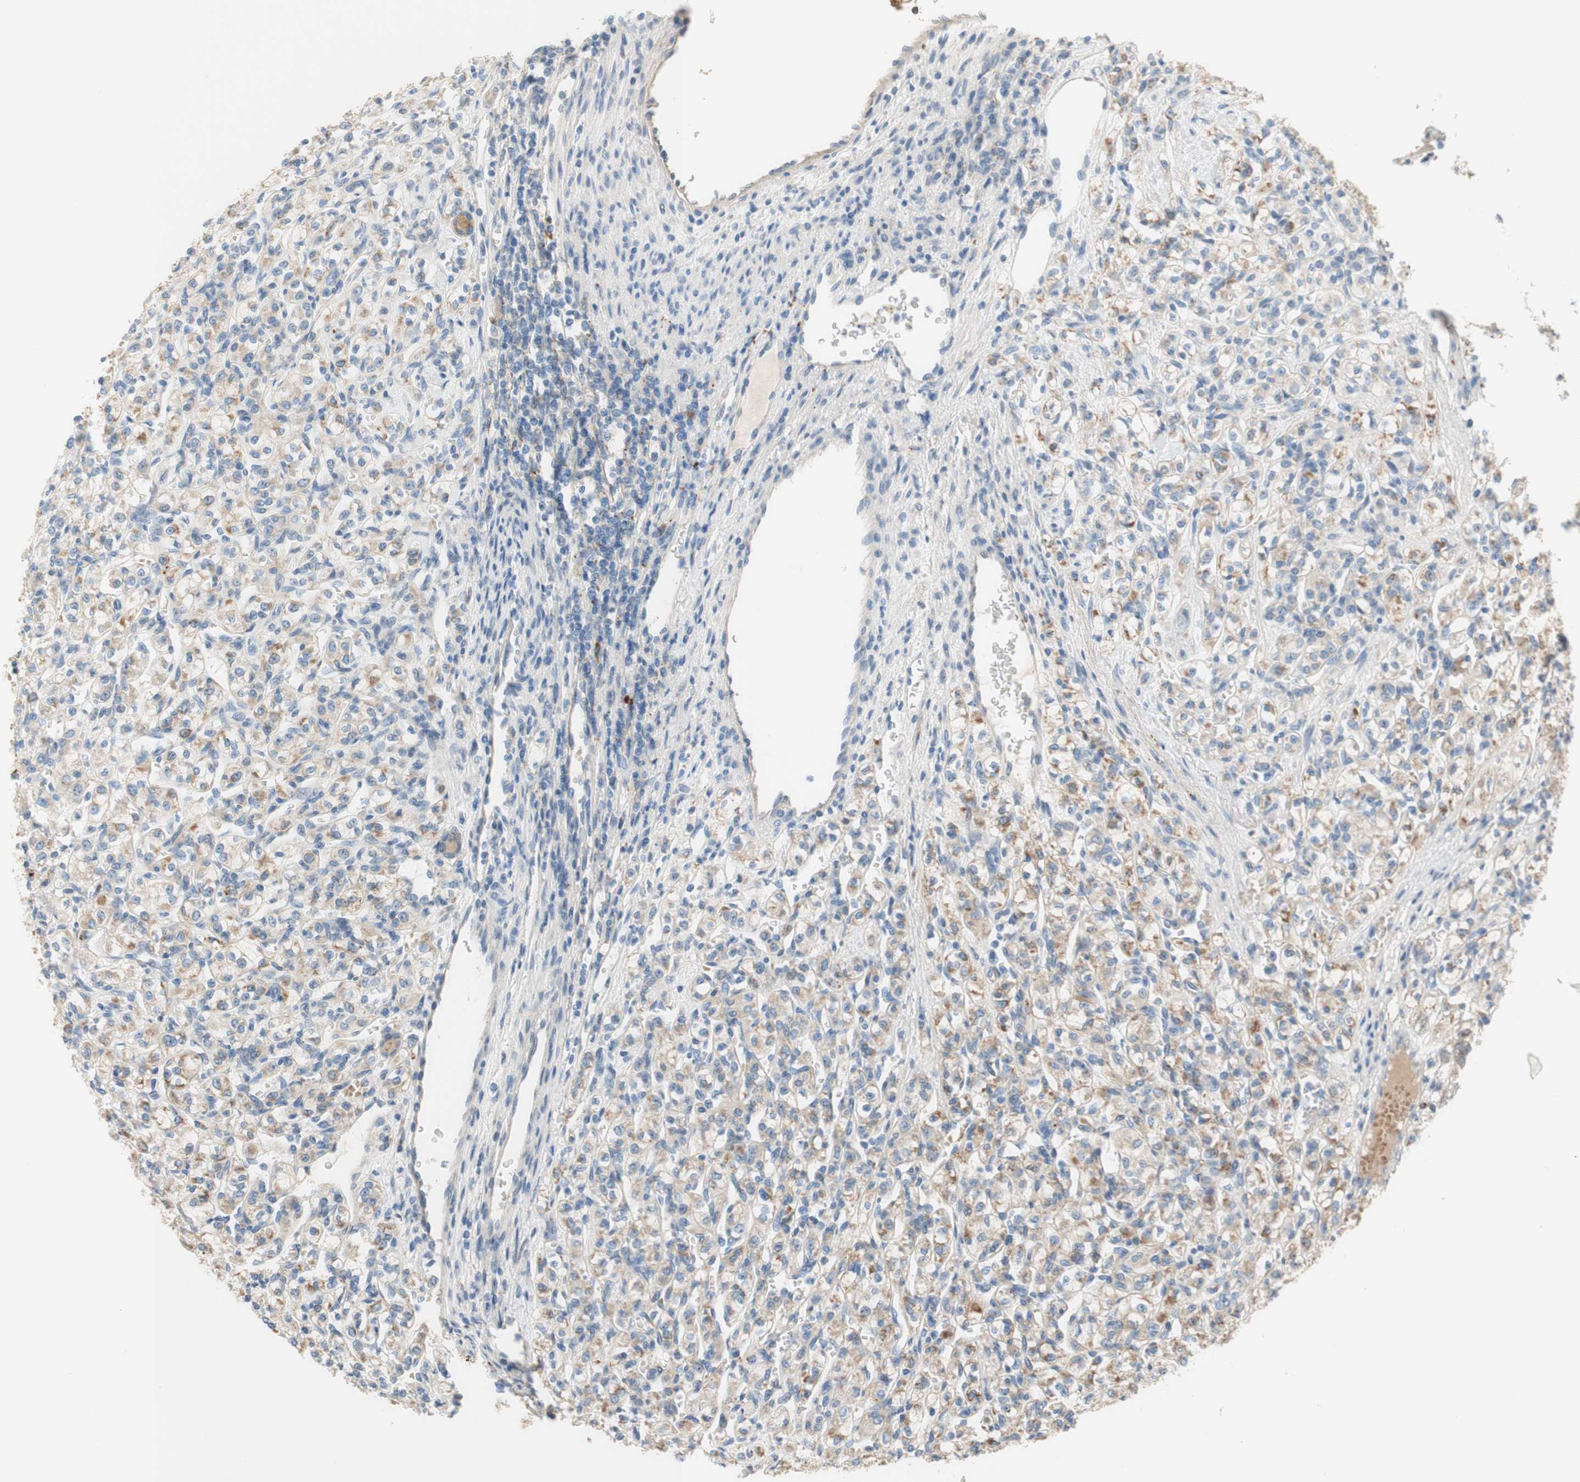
{"staining": {"intensity": "weak", "quantity": "<25%", "location": "cytoplasmic/membranous"}, "tissue": "renal cancer", "cell_type": "Tumor cells", "image_type": "cancer", "snomed": [{"axis": "morphology", "description": "Adenocarcinoma, NOS"}, {"axis": "topography", "description": "Kidney"}], "caption": "DAB (3,3'-diaminobenzidine) immunohistochemical staining of human renal cancer (adenocarcinoma) reveals no significant staining in tumor cells.", "gene": "PTPN21", "patient": {"sex": "male", "age": 77}}